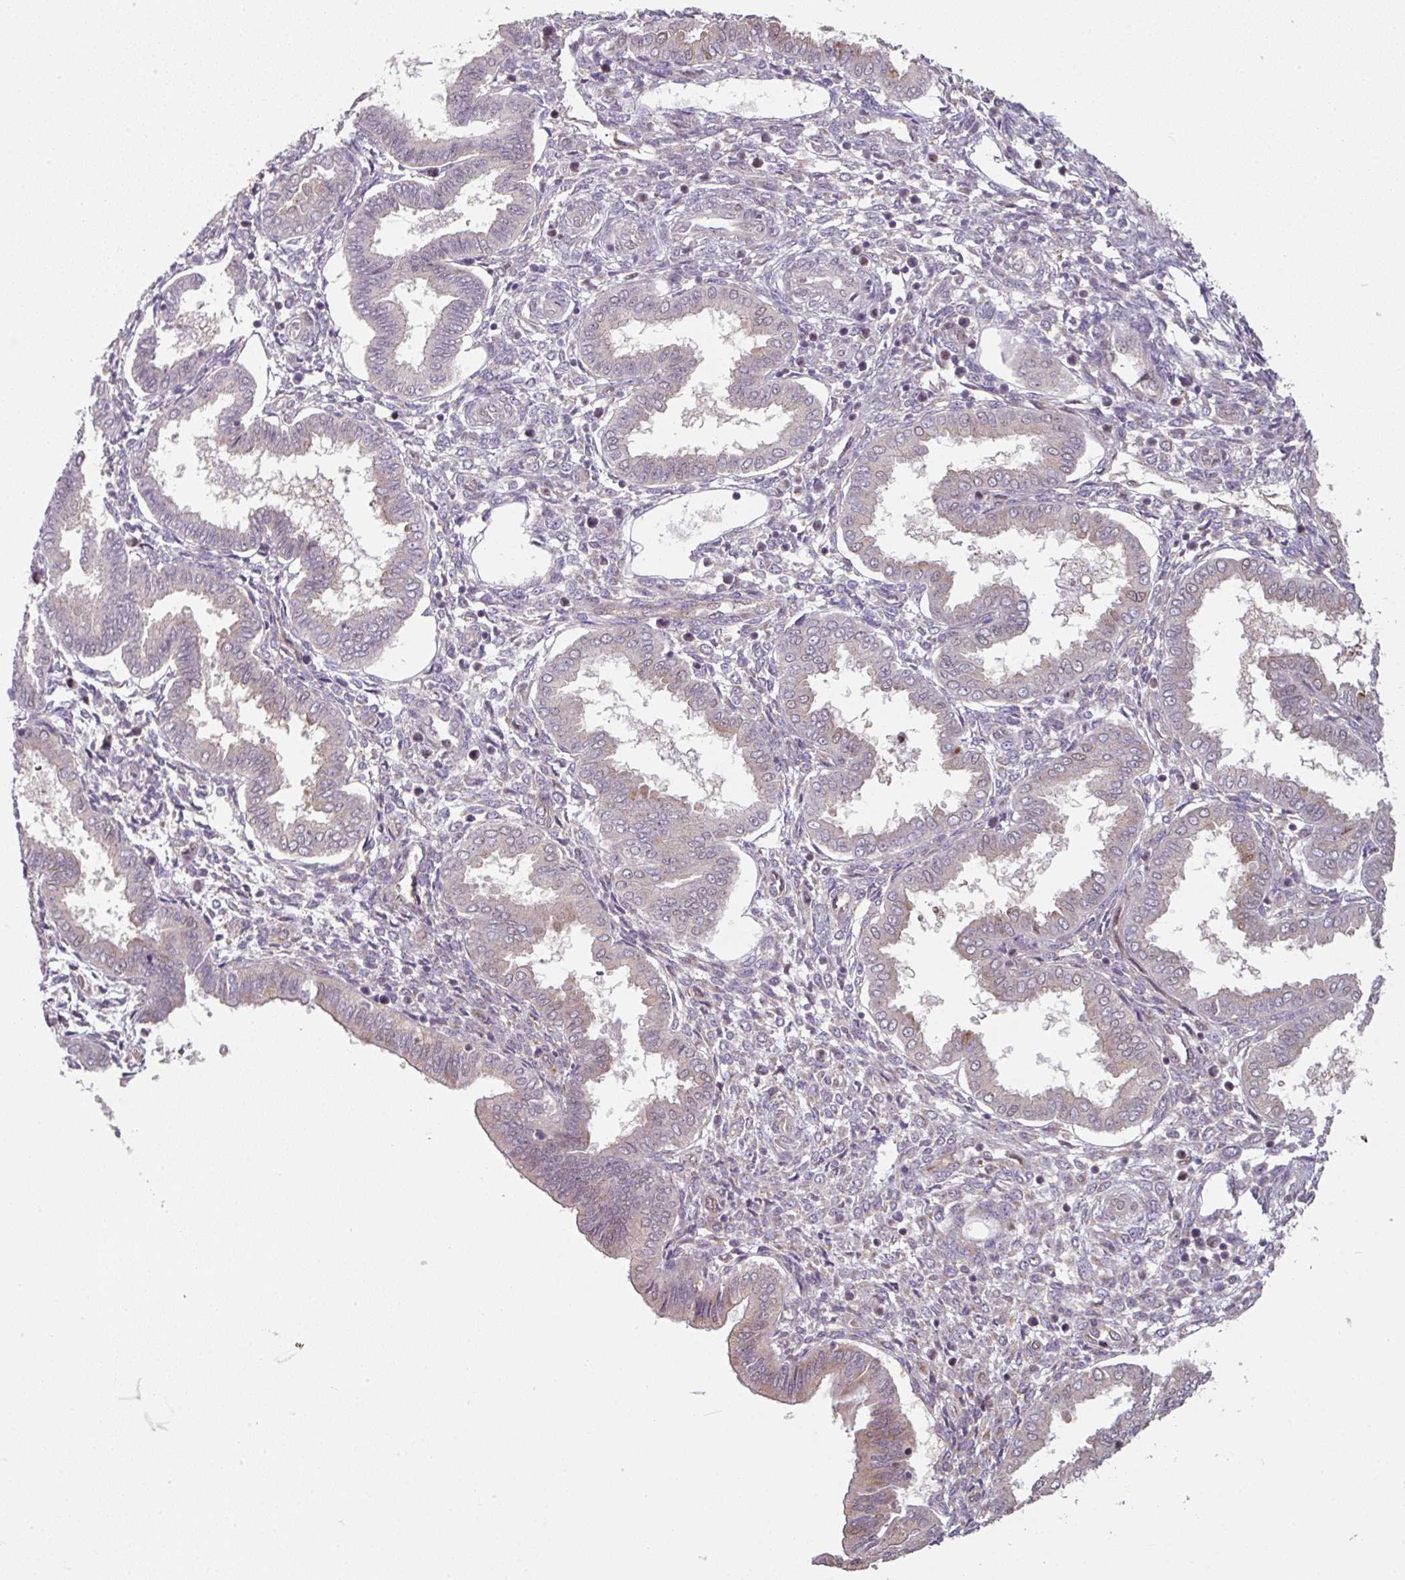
{"staining": {"intensity": "negative", "quantity": "none", "location": "none"}, "tissue": "endometrium", "cell_type": "Cells in endometrial stroma", "image_type": "normal", "snomed": [{"axis": "morphology", "description": "Normal tissue, NOS"}, {"axis": "topography", "description": "Endometrium"}], "caption": "A photomicrograph of endometrium stained for a protein exhibits no brown staining in cells in endometrial stroma.", "gene": "C19orf33", "patient": {"sex": "female", "age": 24}}